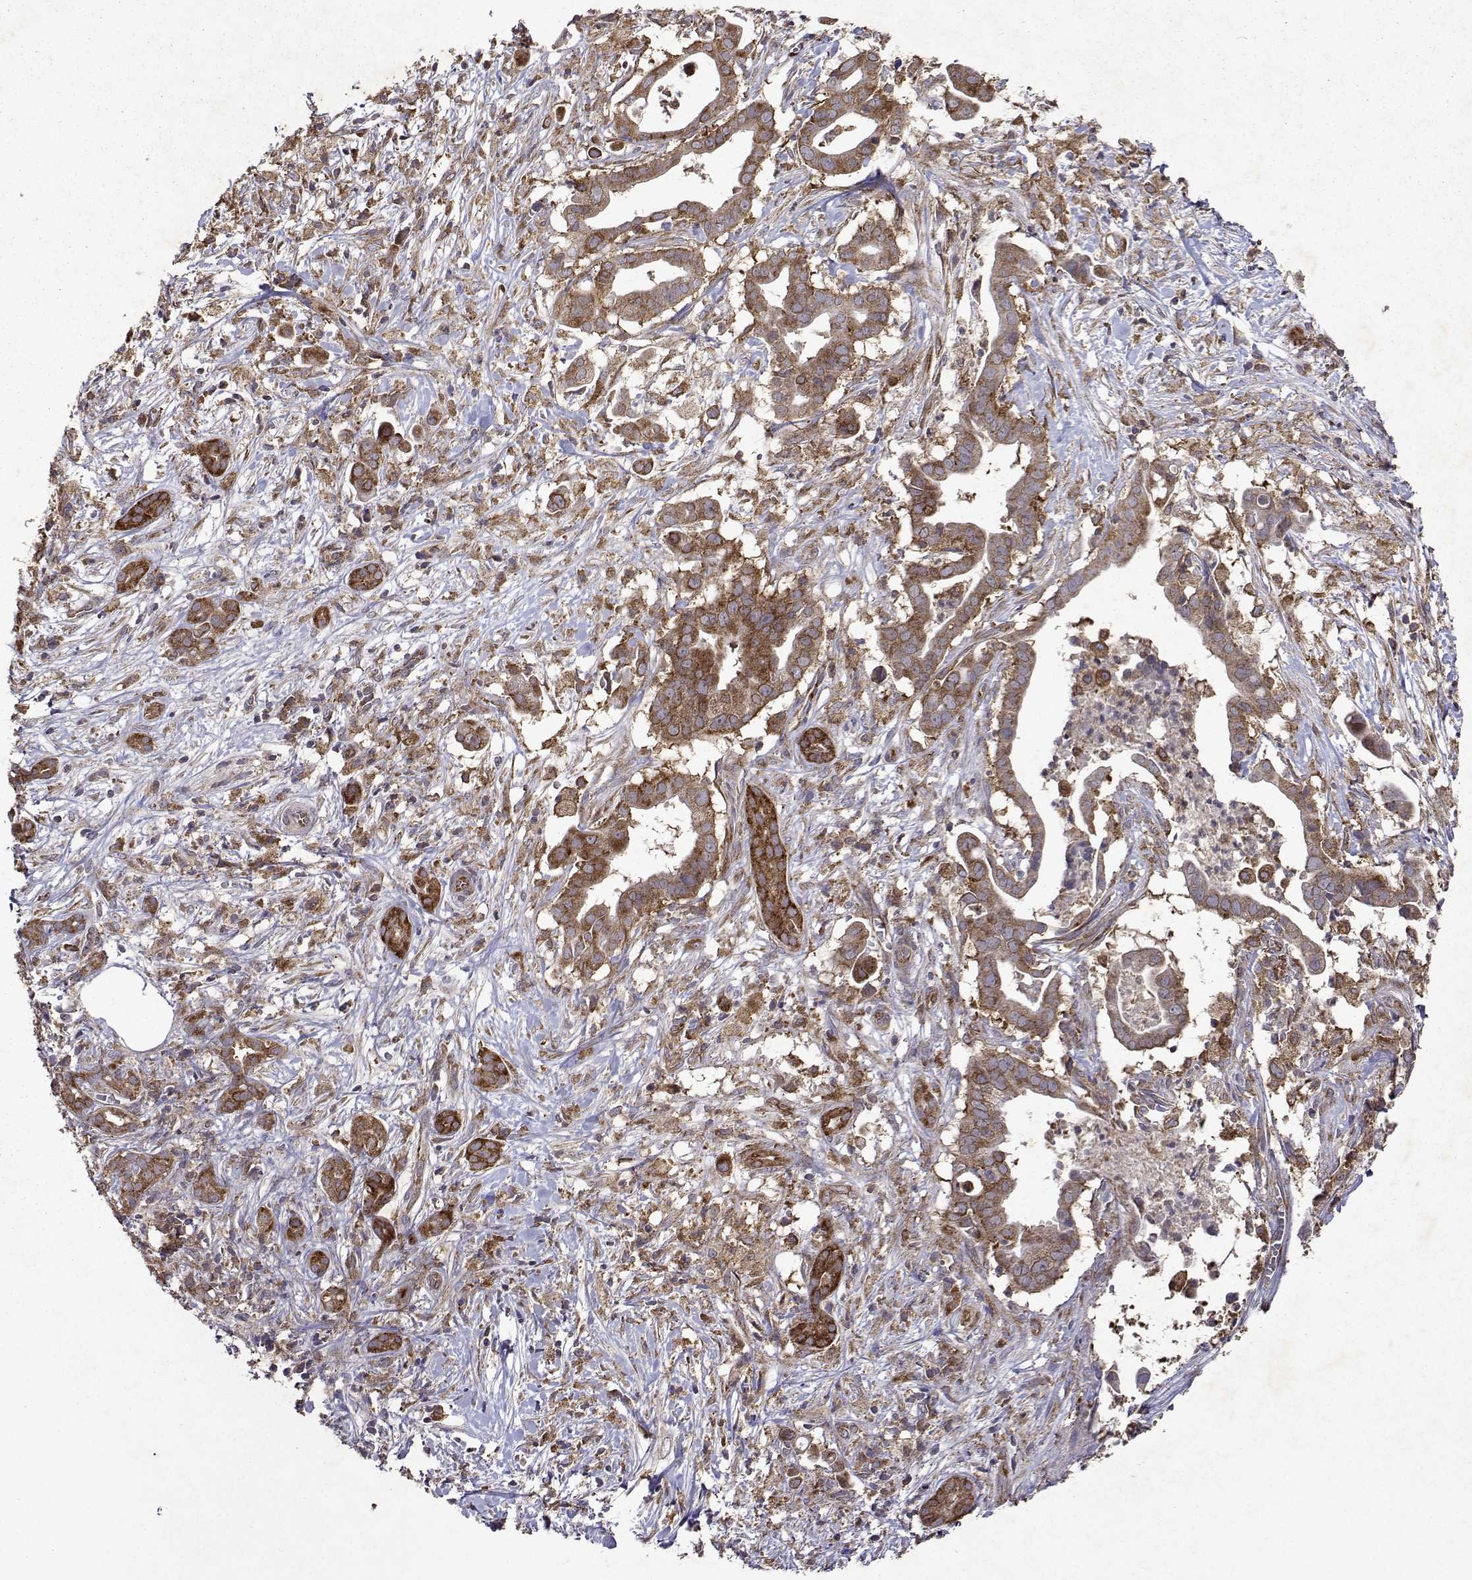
{"staining": {"intensity": "moderate", "quantity": ">75%", "location": "cytoplasmic/membranous"}, "tissue": "pancreatic cancer", "cell_type": "Tumor cells", "image_type": "cancer", "snomed": [{"axis": "morphology", "description": "Adenocarcinoma, NOS"}, {"axis": "topography", "description": "Pancreas"}], "caption": "Pancreatic cancer tissue displays moderate cytoplasmic/membranous expression in about >75% of tumor cells, visualized by immunohistochemistry.", "gene": "TARBP2", "patient": {"sex": "male", "age": 61}}